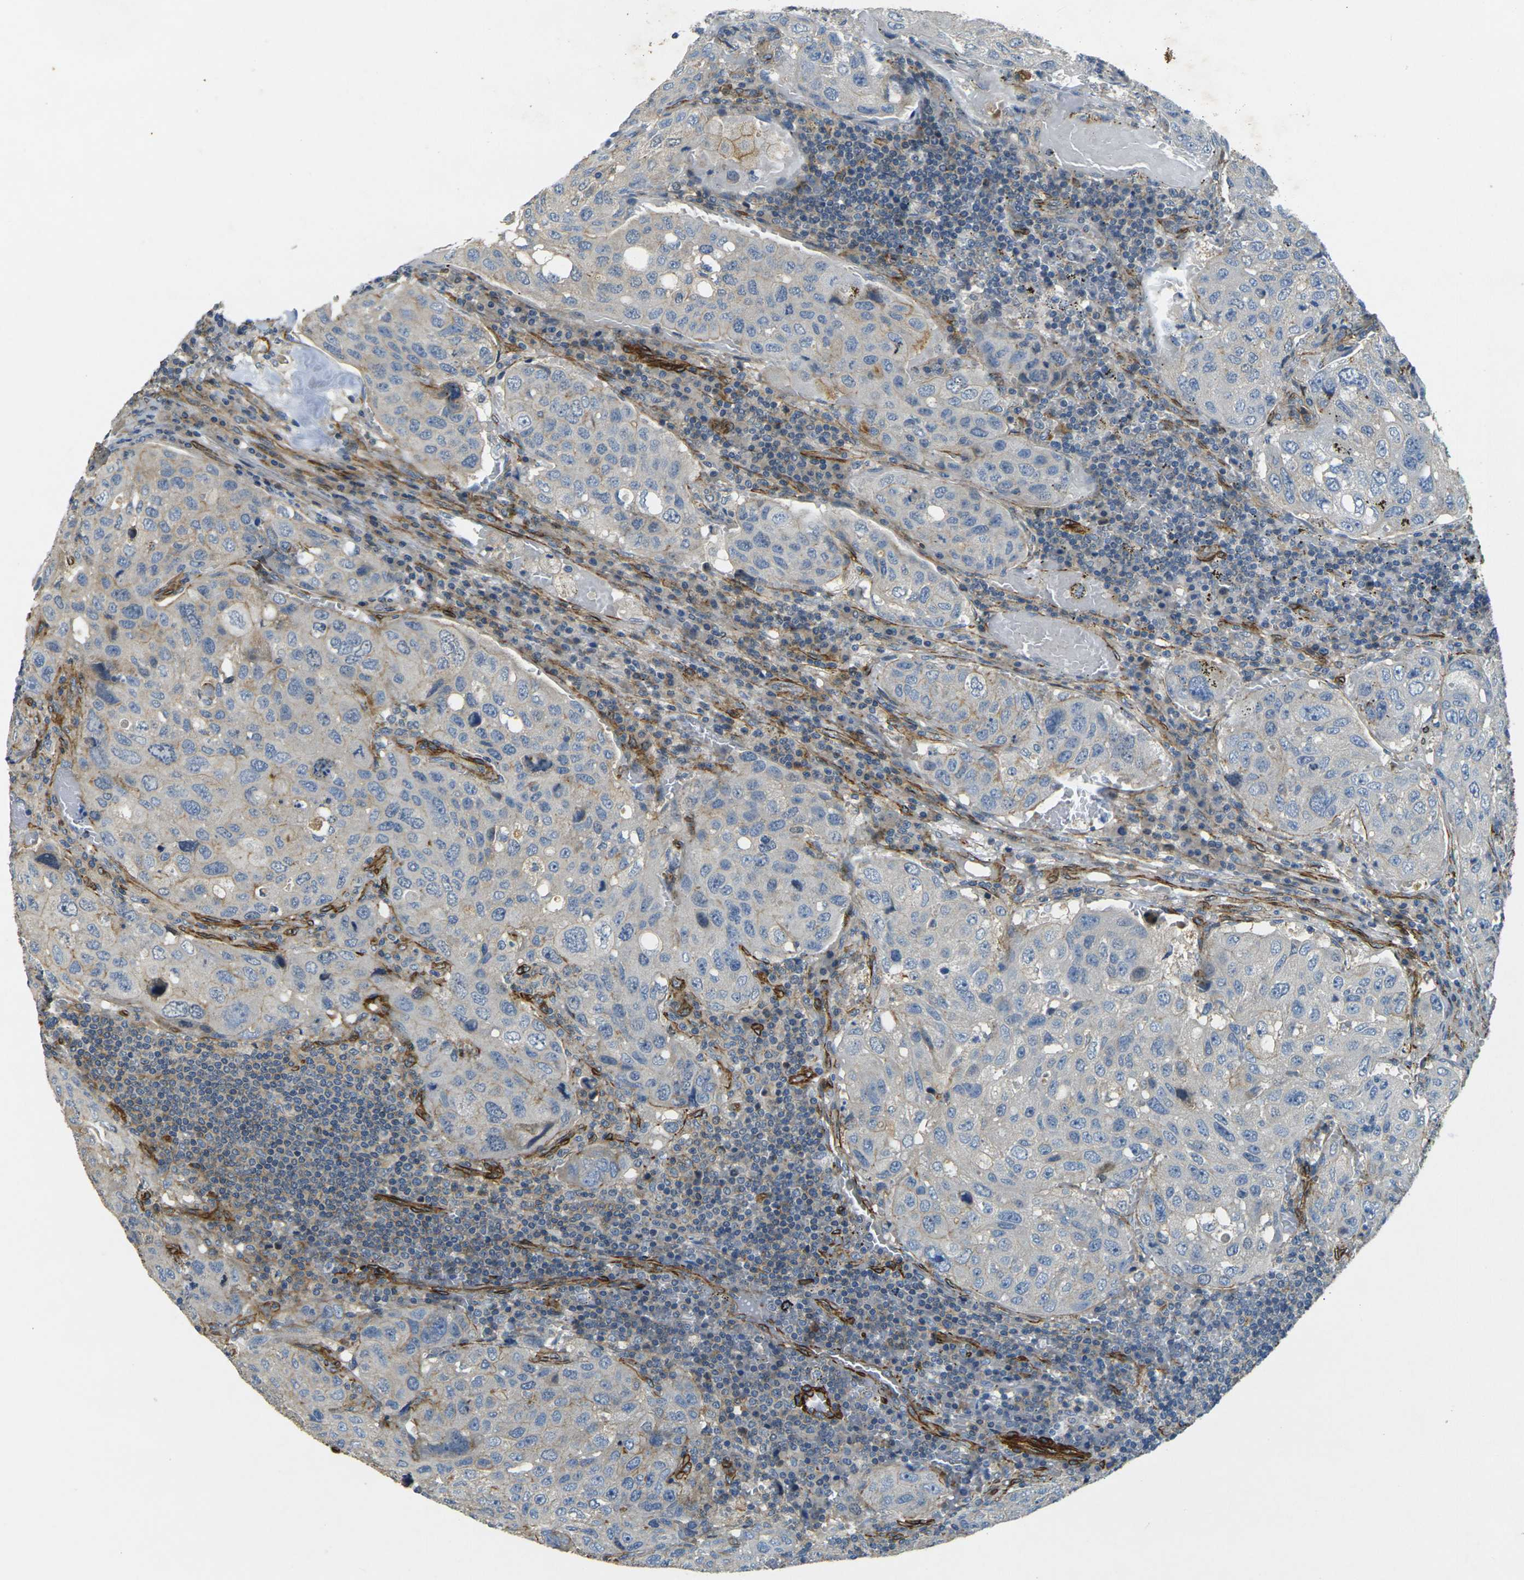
{"staining": {"intensity": "negative", "quantity": "none", "location": "none"}, "tissue": "urothelial cancer", "cell_type": "Tumor cells", "image_type": "cancer", "snomed": [{"axis": "morphology", "description": "Urothelial carcinoma, High grade"}, {"axis": "topography", "description": "Lymph node"}, {"axis": "topography", "description": "Urinary bladder"}], "caption": "This is a micrograph of immunohistochemistry (IHC) staining of urothelial cancer, which shows no positivity in tumor cells. (DAB (3,3'-diaminobenzidine) immunohistochemistry (IHC) visualized using brightfield microscopy, high magnification).", "gene": "EPHA7", "patient": {"sex": "male", "age": 51}}